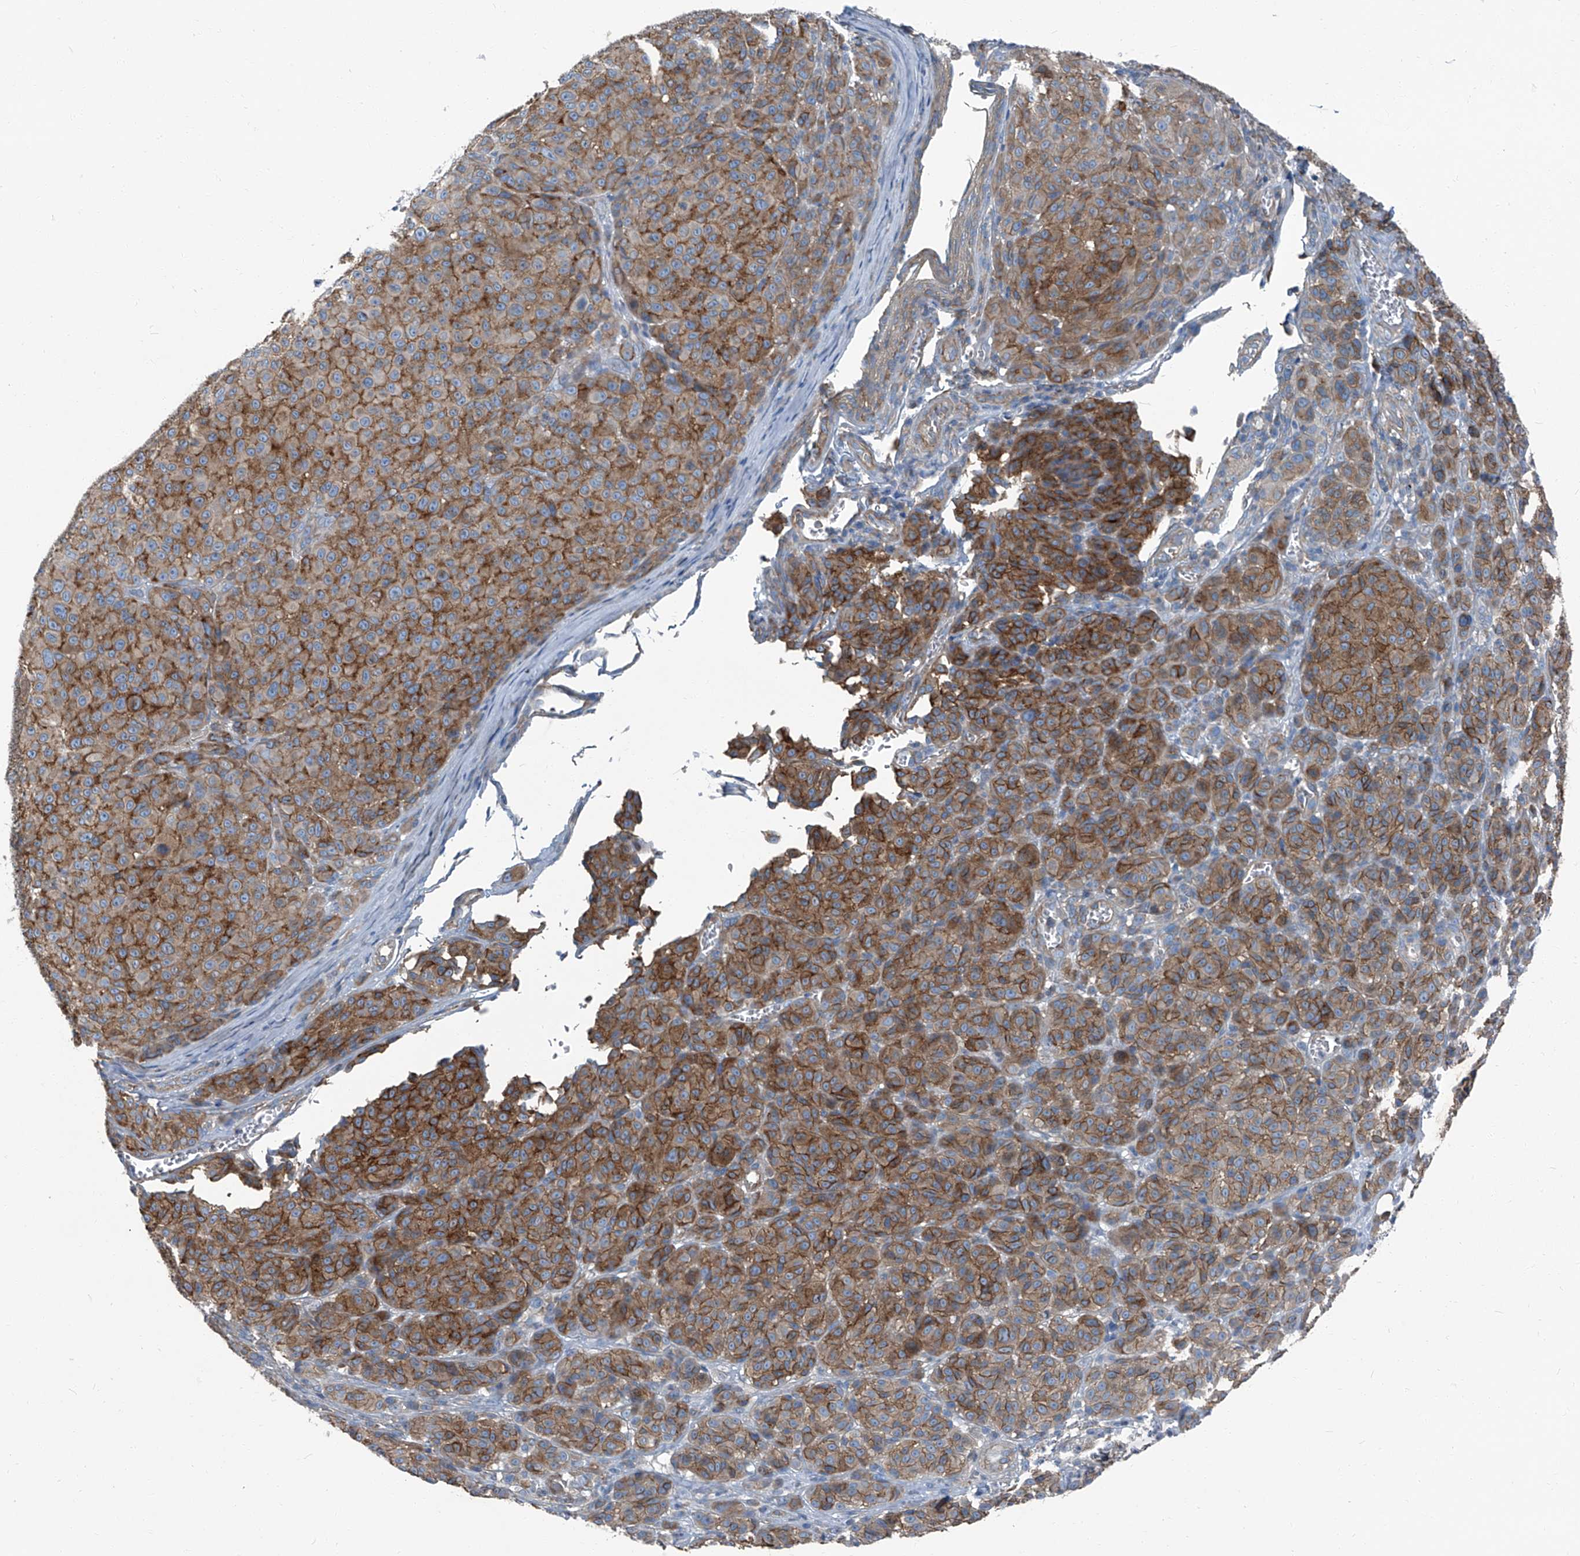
{"staining": {"intensity": "moderate", "quantity": ">75%", "location": "cytoplasmic/membranous"}, "tissue": "melanoma", "cell_type": "Tumor cells", "image_type": "cancer", "snomed": [{"axis": "morphology", "description": "Malignant melanoma, NOS"}, {"axis": "topography", "description": "Skin"}], "caption": "Melanoma stained with a protein marker reveals moderate staining in tumor cells.", "gene": "SEPTIN7", "patient": {"sex": "male", "age": 73}}